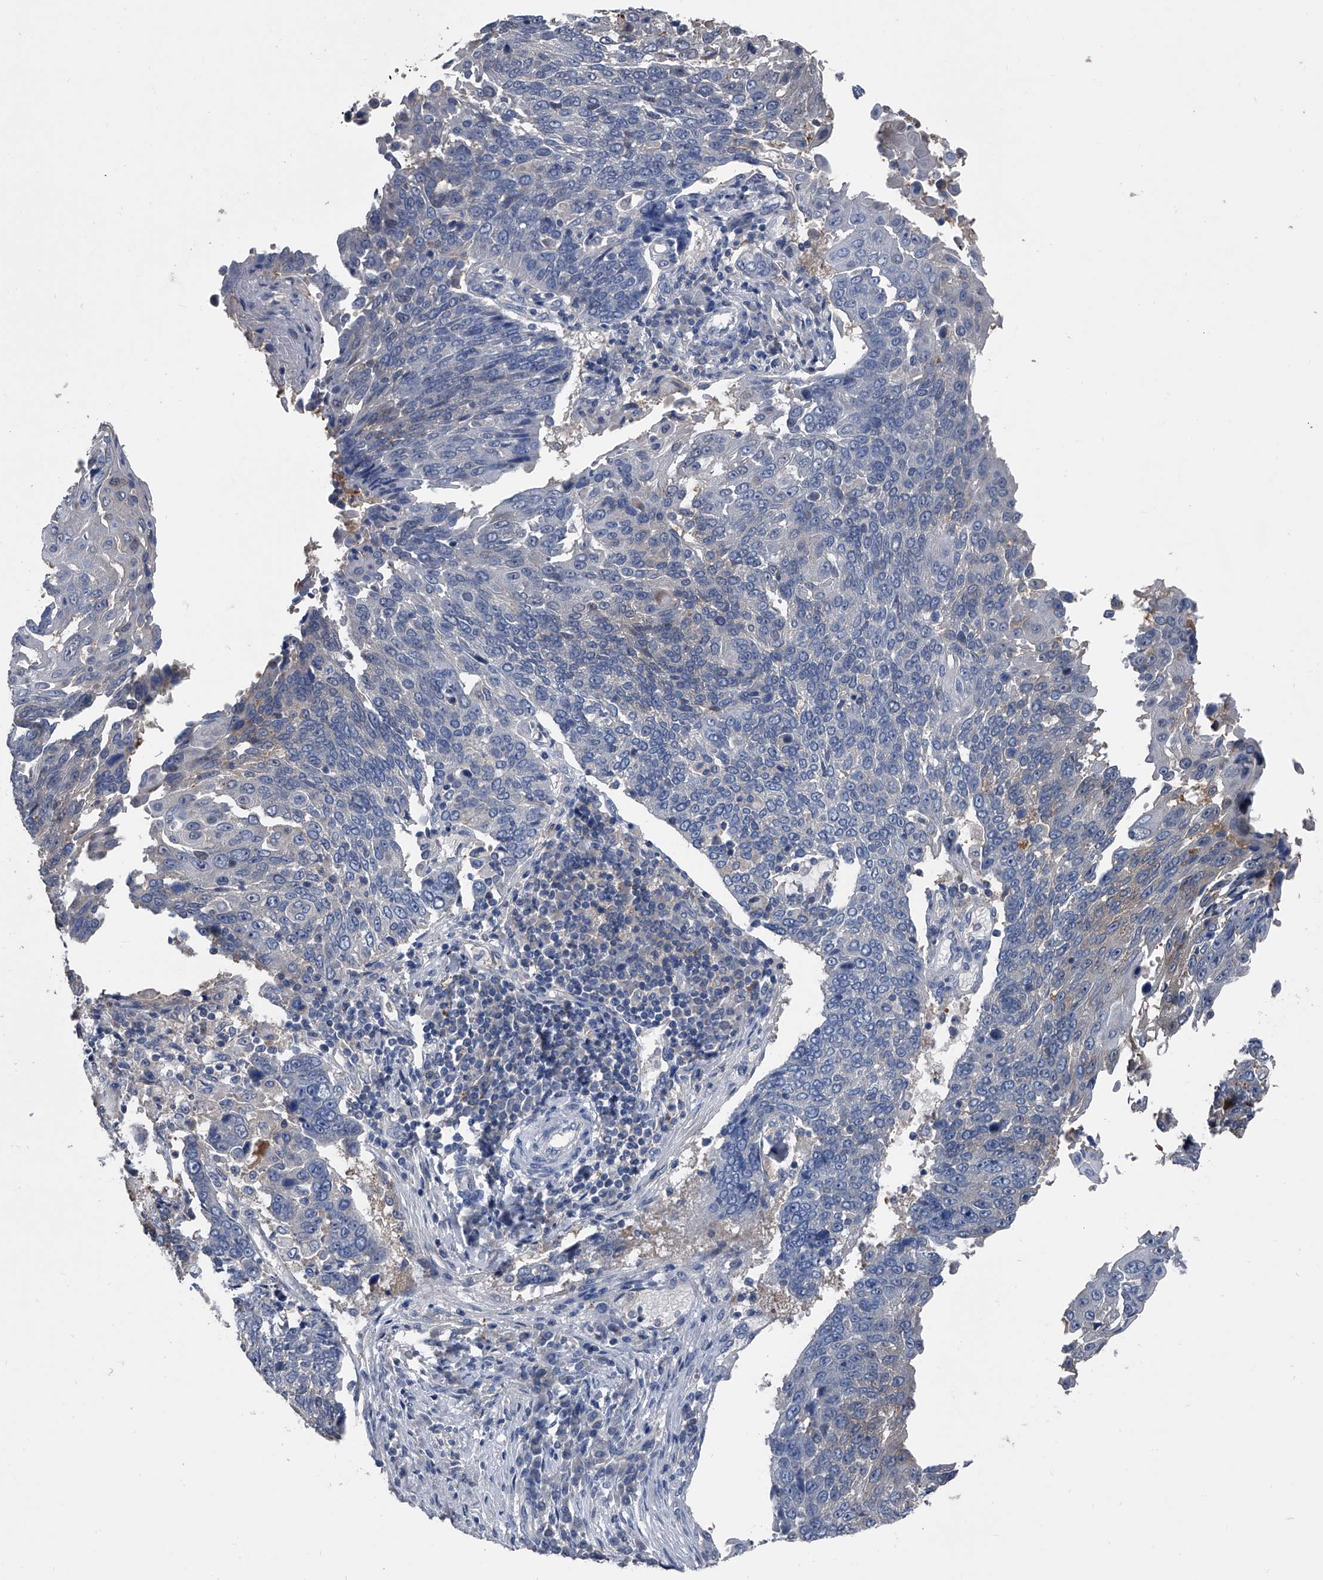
{"staining": {"intensity": "negative", "quantity": "none", "location": "none"}, "tissue": "lung cancer", "cell_type": "Tumor cells", "image_type": "cancer", "snomed": [{"axis": "morphology", "description": "Squamous cell carcinoma, NOS"}, {"axis": "topography", "description": "Lung"}], "caption": "Immunohistochemistry (IHC) of human squamous cell carcinoma (lung) displays no staining in tumor cells.", "gene": "KIF13A", "patient": {"sex": "male", "age": 66}}